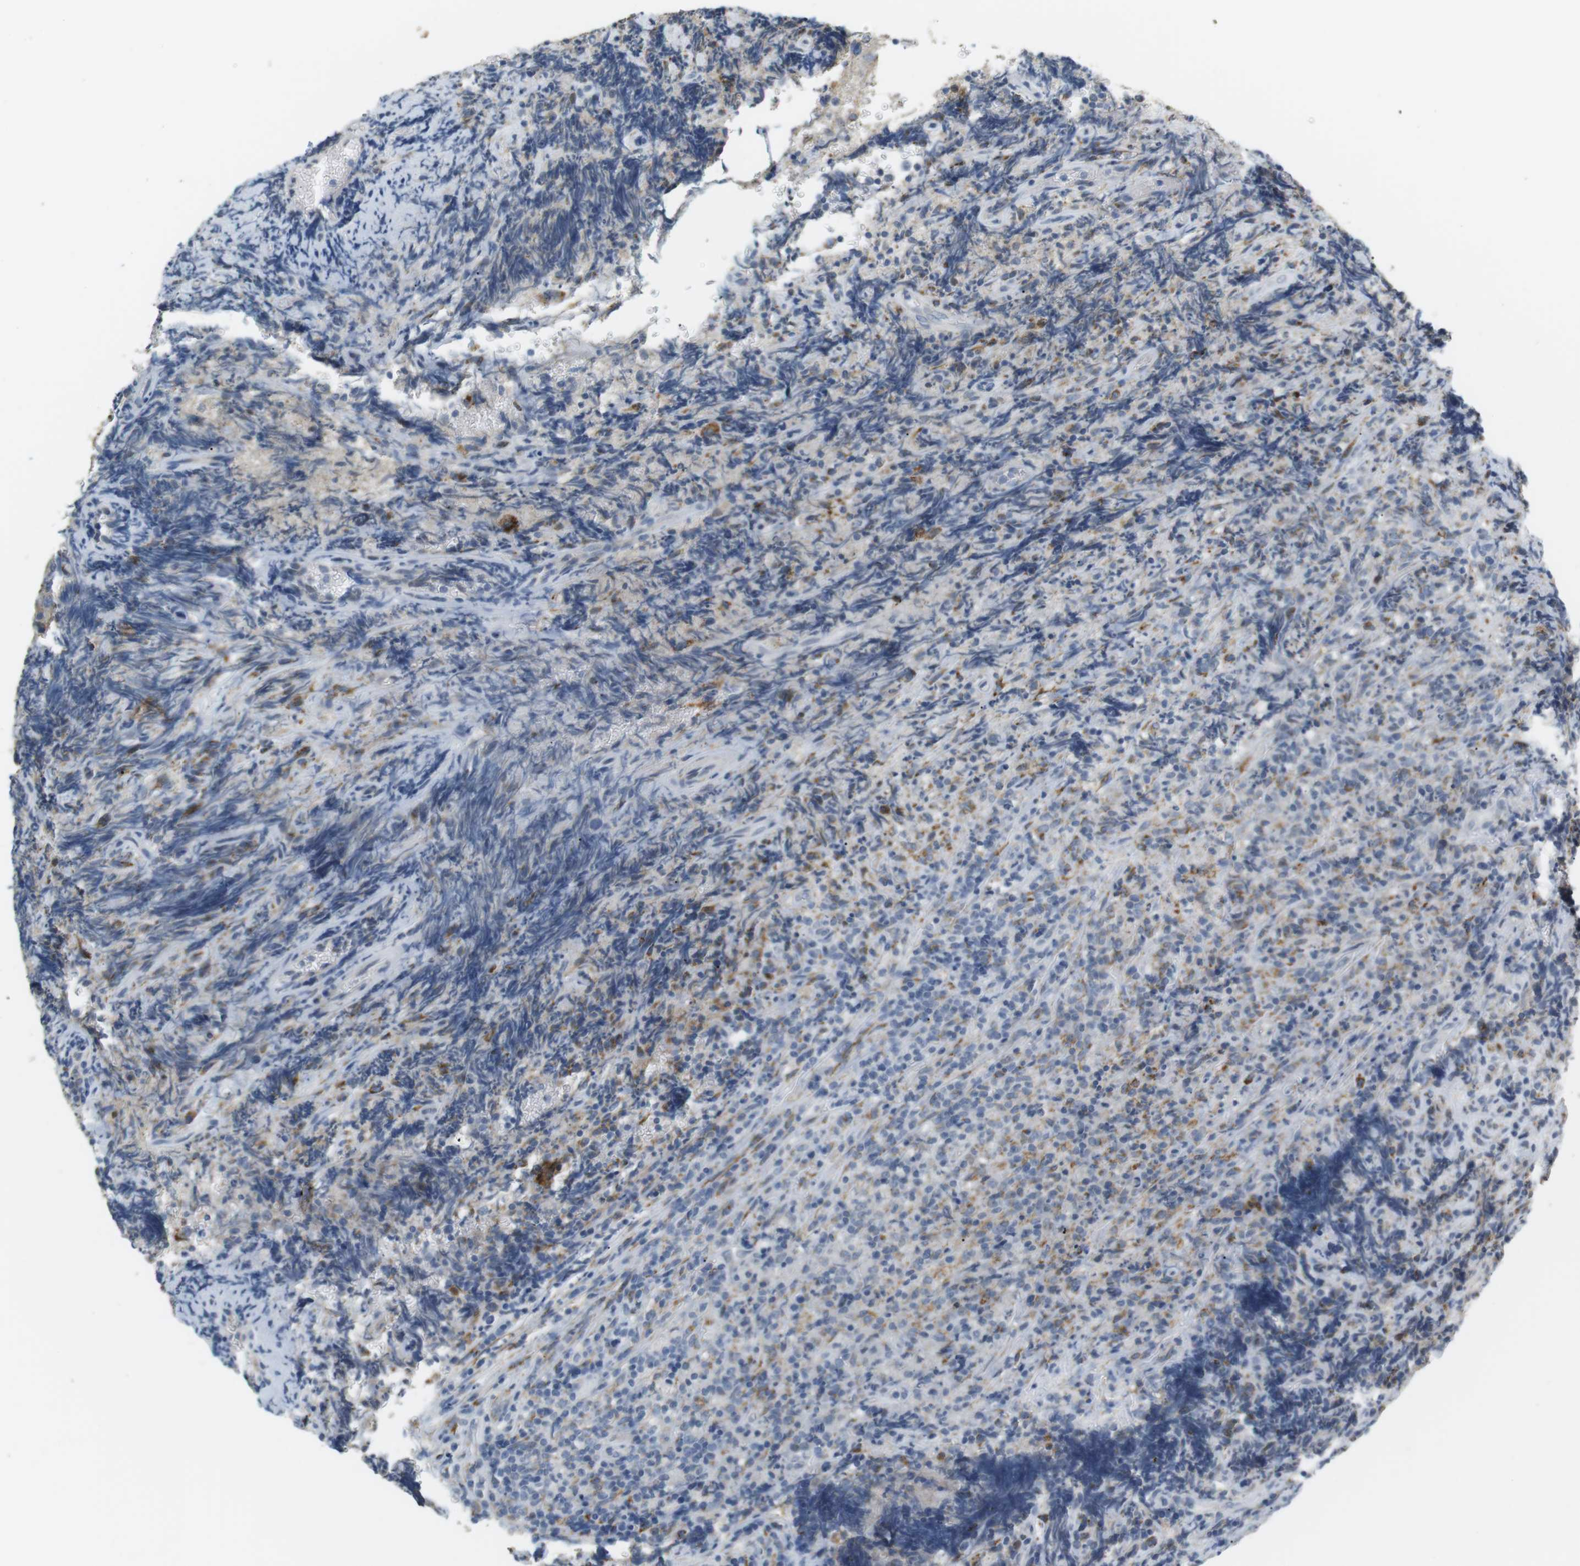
{"staining": {"intensity": "weak", "quantity": "<25%", "location": "cytoplasmic/membranous"}, "tissue": "lymphoma", "cell_type": "Tumor cells", "image_type": "cancer", "snomed": [{"axis": "morphology", "description": "Malignant lymphoma, non-Hodgkin's type, High grade"}, {"axis": "topography", "description": "Tonsil"}], "caption": "The IHC photomicrograph has no significant expression in tumor cells of malignant lymphoma, non-Hodgkin's type (high-grade) tissue.", "gene": "CD300E", "patient": {"sex": "female", "age": 36}}